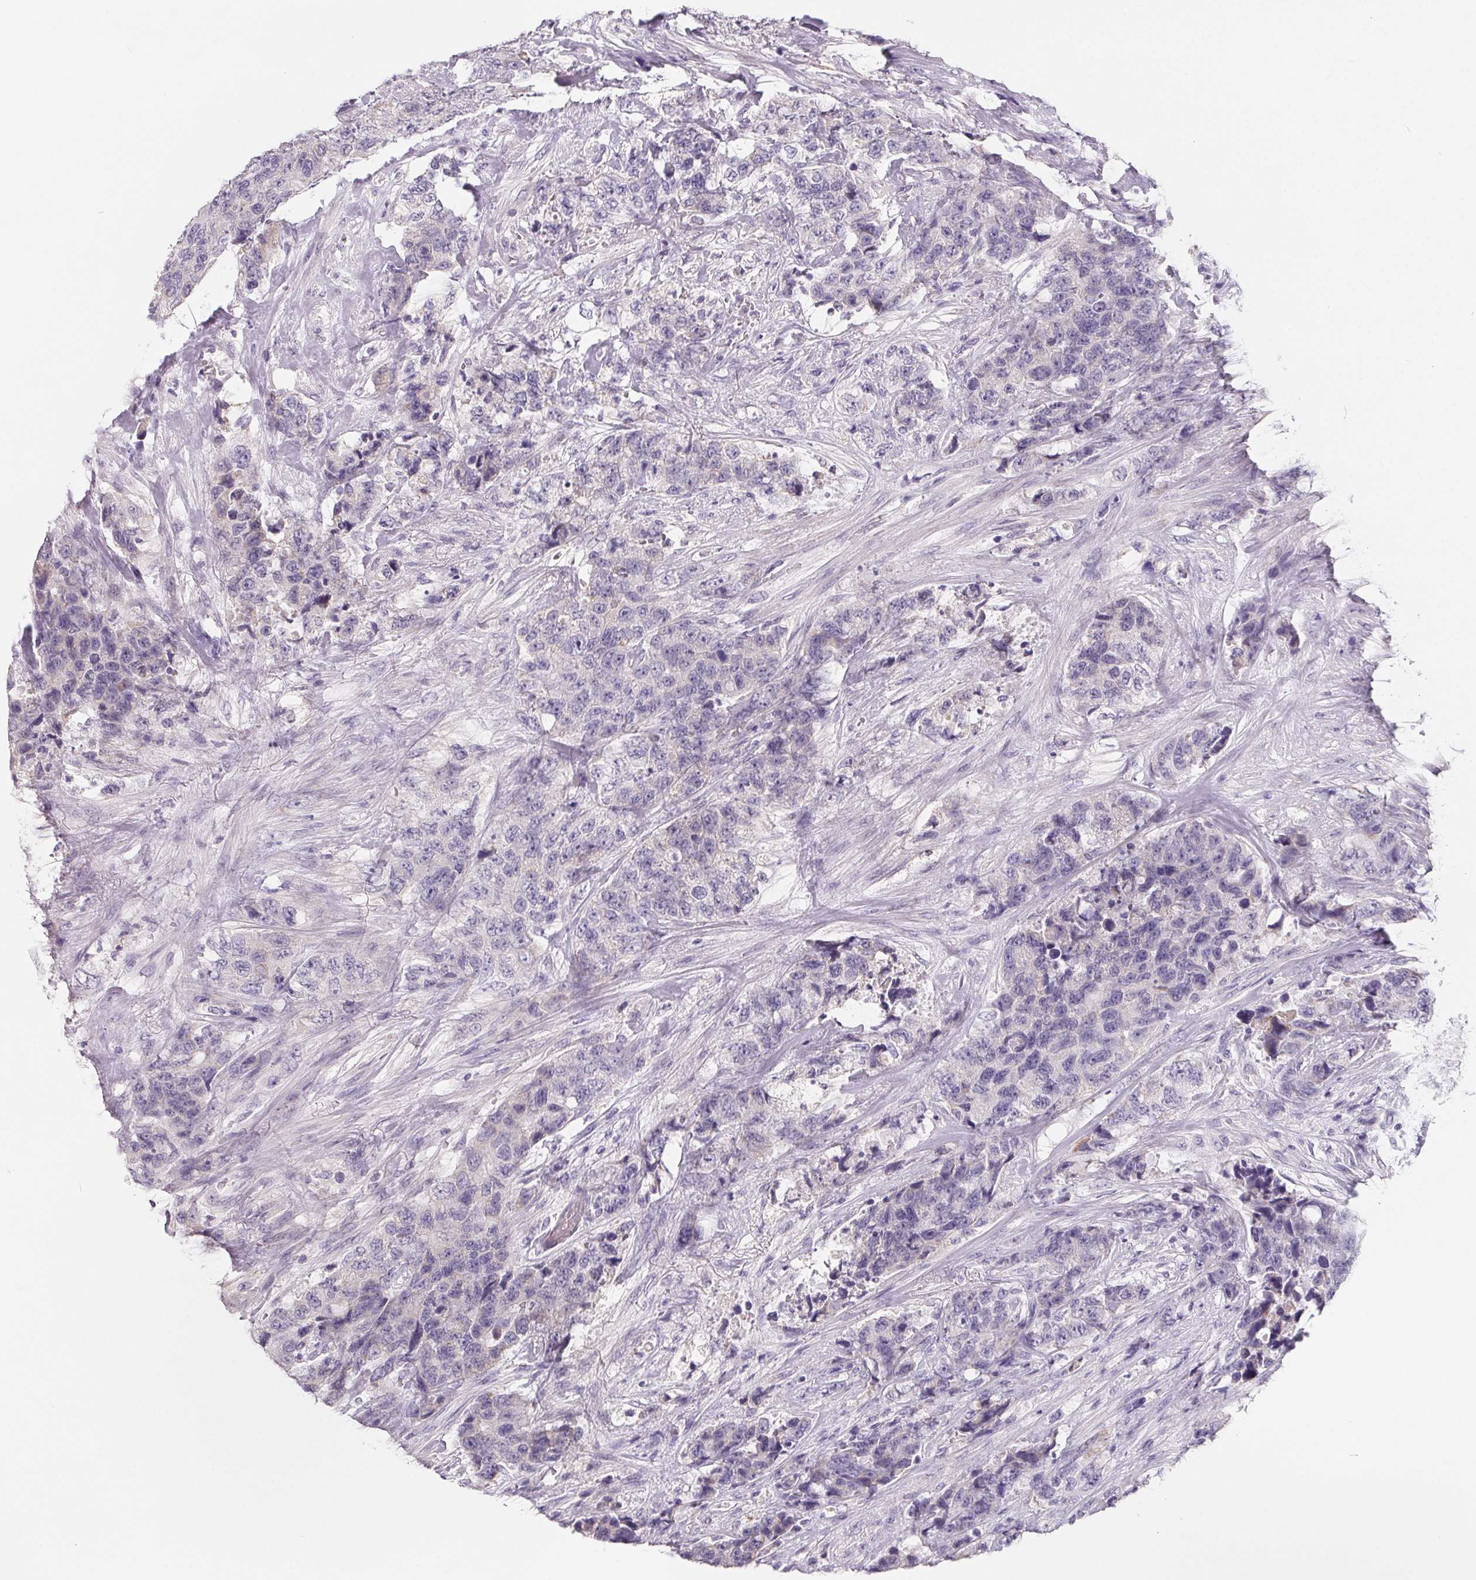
{"staining": {"intensity": "negative", "quantity": "none", "location": "none"}, "tissue": "urothelial cancer", "cell_type": "Tumor cells", "image_type": "cancer", "snomed": [{"axis": "morphology", "description": "Urothelial carcinoma, High grade"}, {"axis": "topography", "description": "Urinary bladder"}], "caption": "This is a histopathology image of immunohistochemistry (IHC) staining of urothelial carcinoma (high-grade), which shows no expression in tumor cells. The staining was performed using DAB to visualize the protein expression in brown, while the nuclei were stained in blue with hematoxylin (Magnification: 20x).", "gene": "FDX1", "patient": {"sex": "female", "age": 78}}